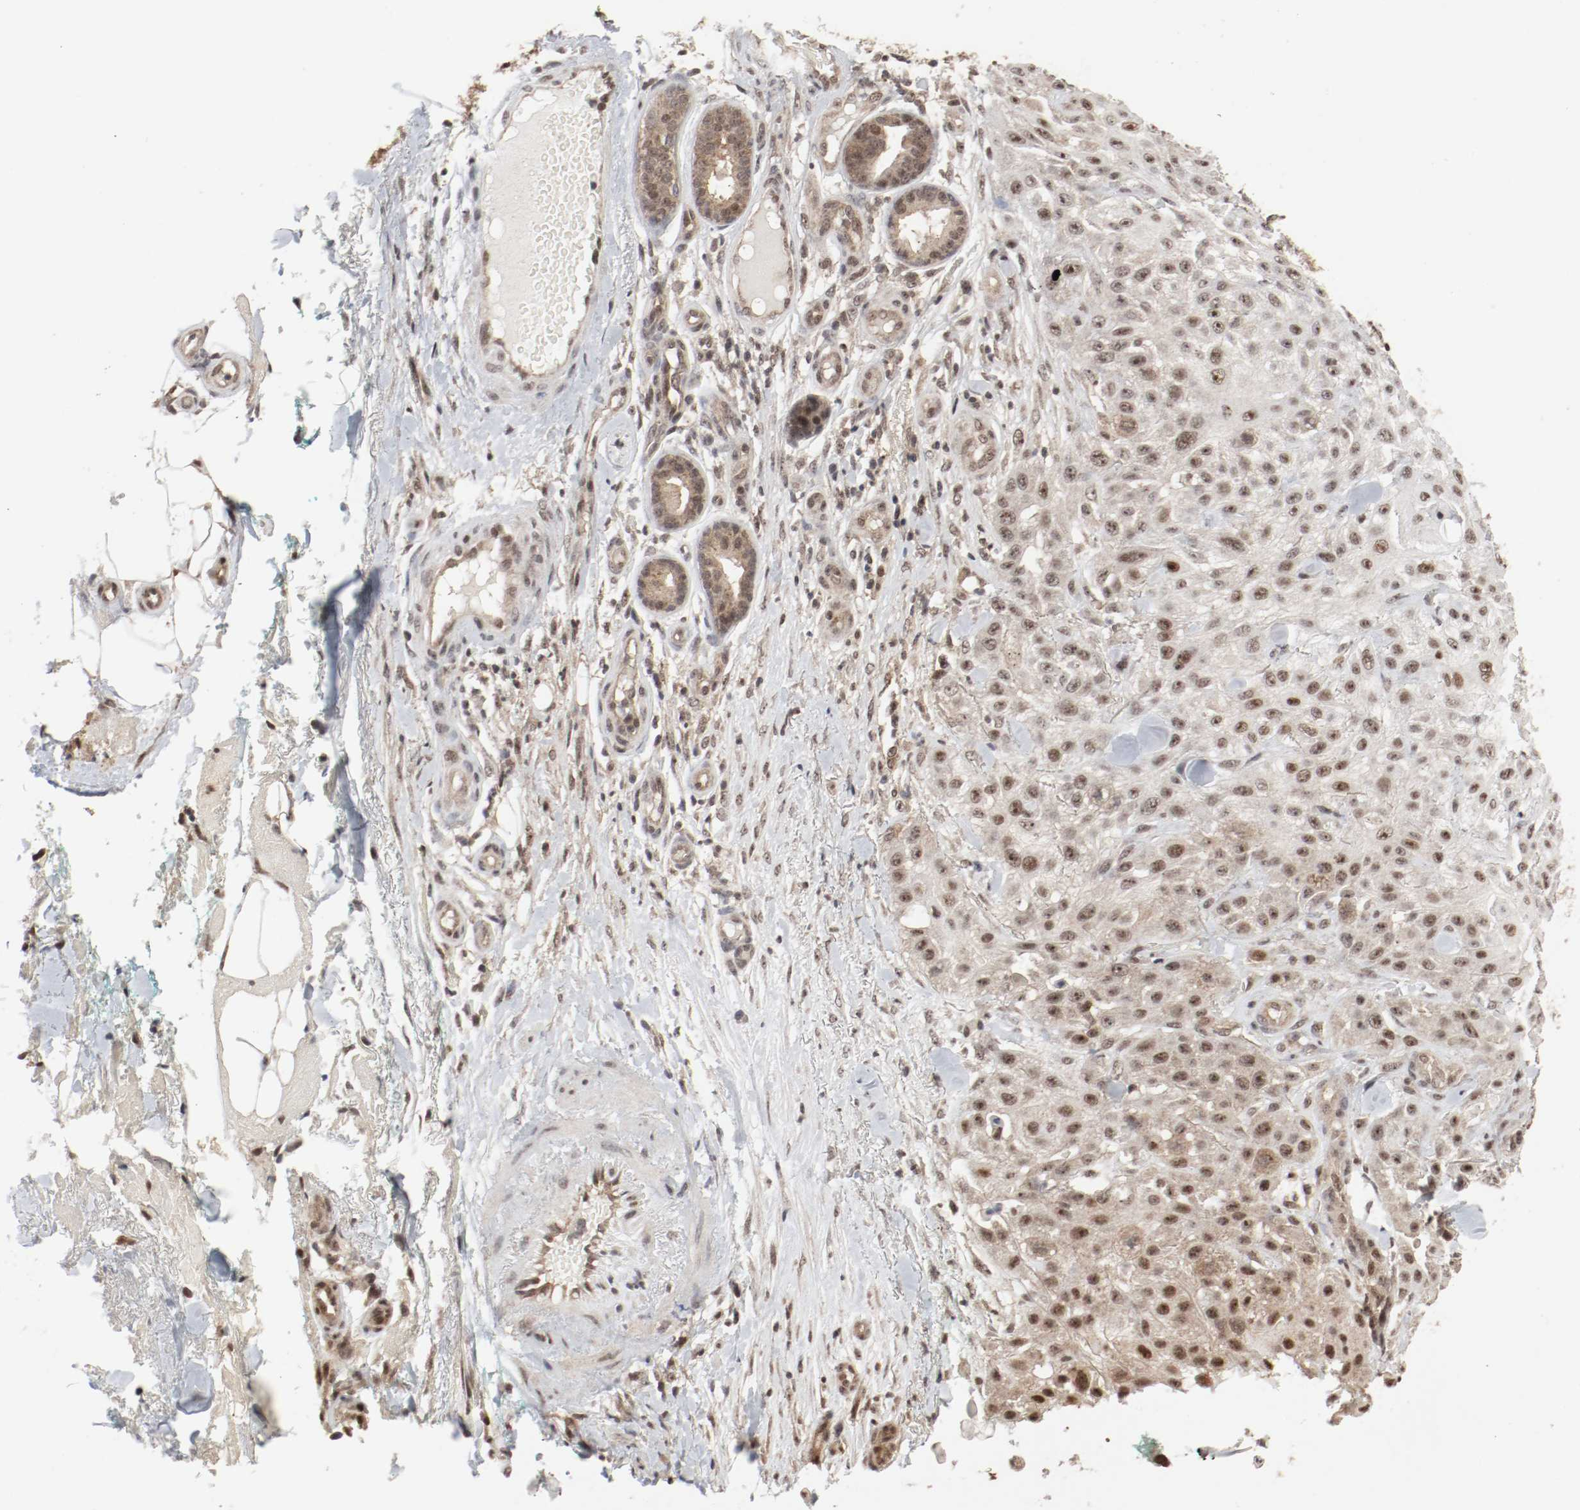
{"staining": {"intensity": "moderate", "quantity": ">75%", "location": "cytoplasmic/membranous,nuclear"}, "tissue": "skin cancer", "cell_type": "Tumor cells", "image_type": "cancer", "snomed": [{"axis": "morphology", "description": "Squamous cell carcinoma, NOS"}, {"axis": "topography", "description": "Skin"}], "caption": "Immunohistochemical staining of skin cancer (squamous cell carcinoma) displays medium levels of moderate cytoplasmic/membranous and nuclear protein expression in about >75% of tumor cells.", "gene": "CSNK2B", "patient": {"sex": "female", "age": 42}}